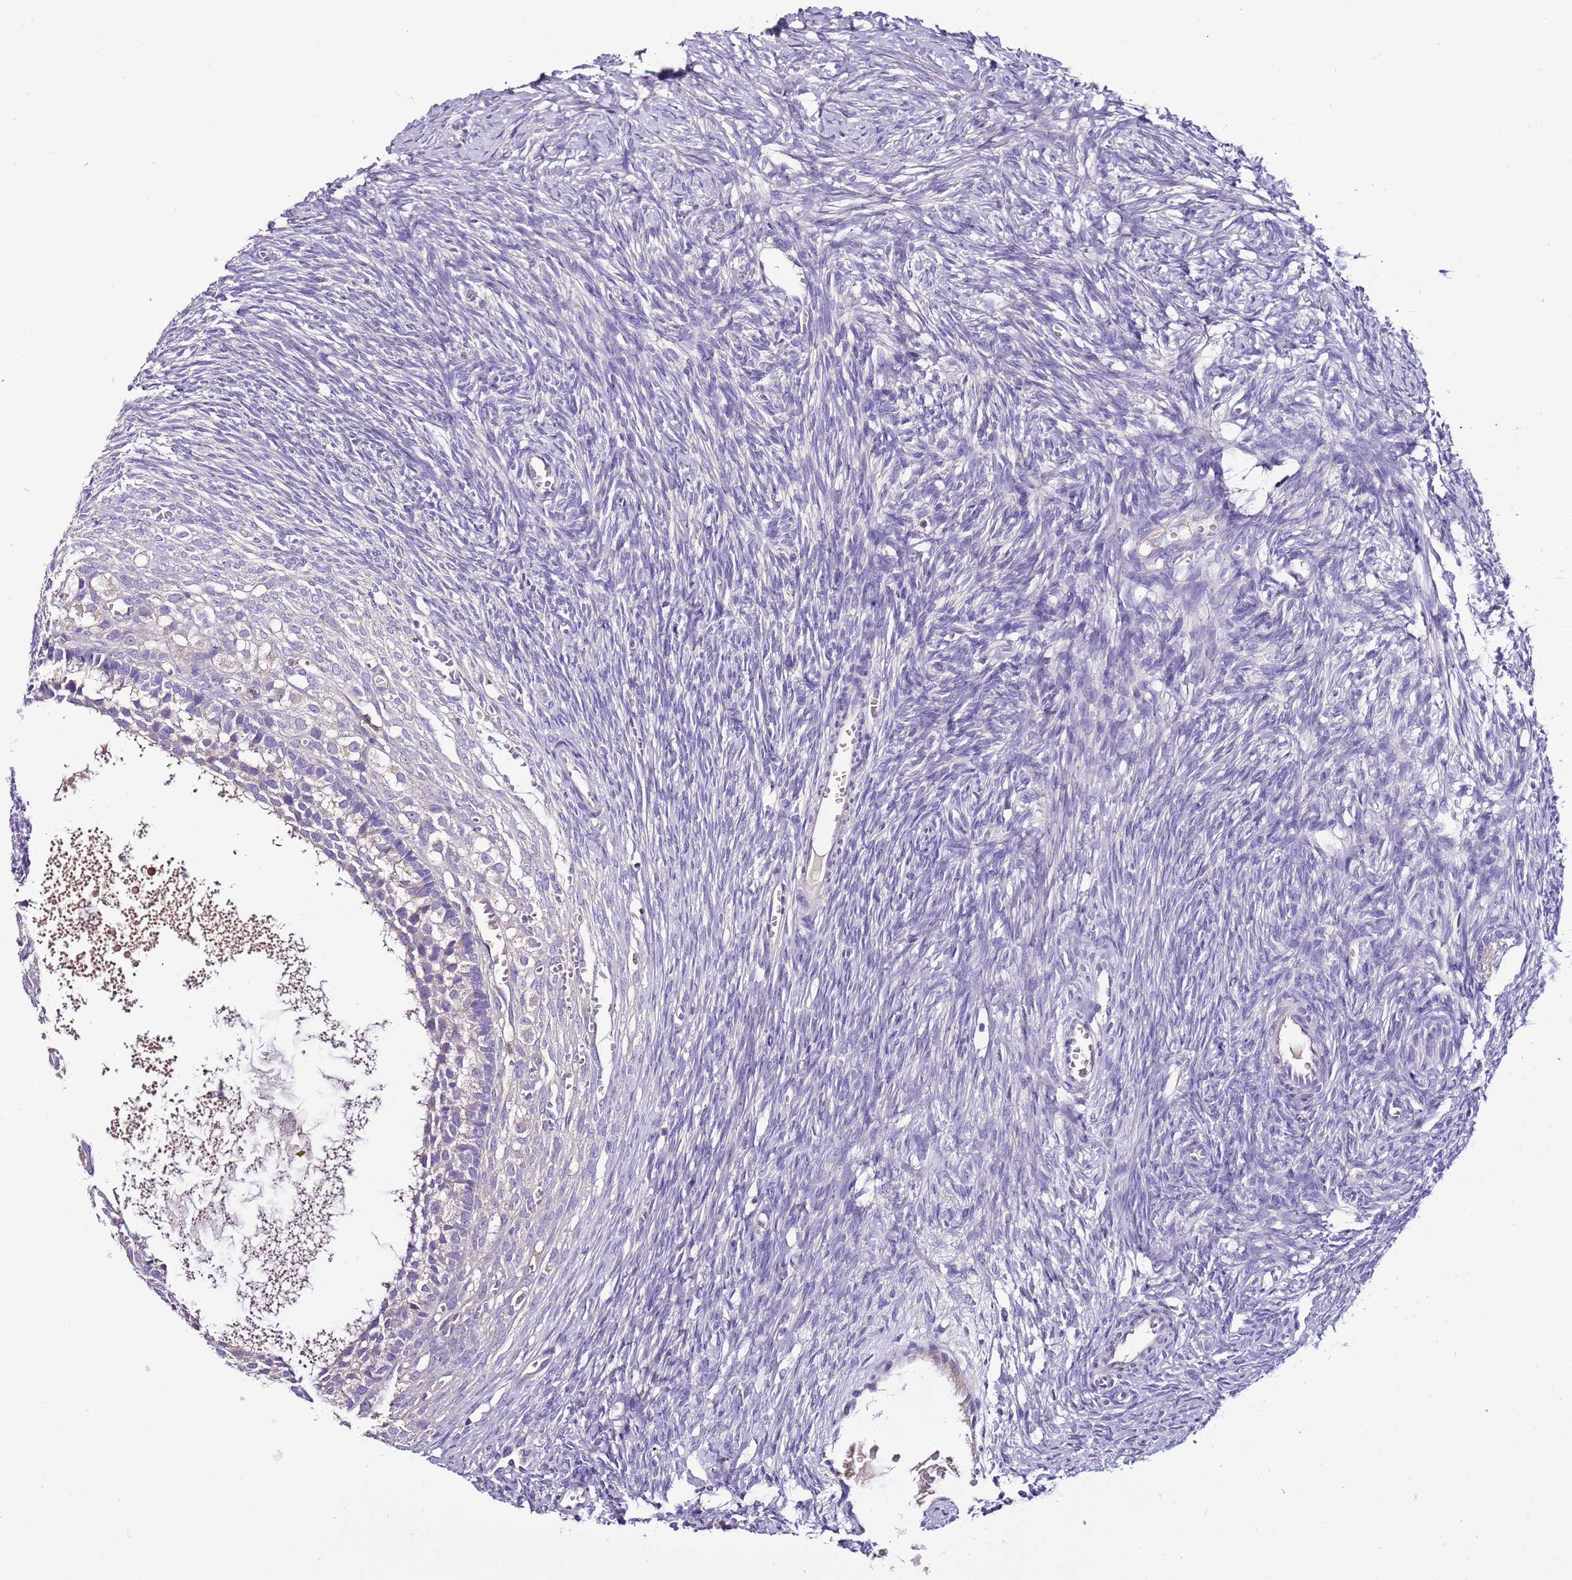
{"staining": {"intensity": "negative", "quantity": "none", "location": "none"}, "tissue": "ovary", "cell_type": "Follicle cells", "image_type": "normal", "snomed": [{"axis": "morphology", "description": "Normal tissue, NOS"}, {"axis": "morphology", "description": "Developmental malformation"}, {"axis": "topography", "description": "Ovary"}], "caption": "Immunohistochemistry (IHC) image of benign ovary stained for a protein (brown), which reveals no expression in follicle cells. The staining is performed using DAB brown chromogen with nuclei counter-stained in using hematoxylin.", "gene": "IGIP", "patient": {"sex": "female", "age": 39}}